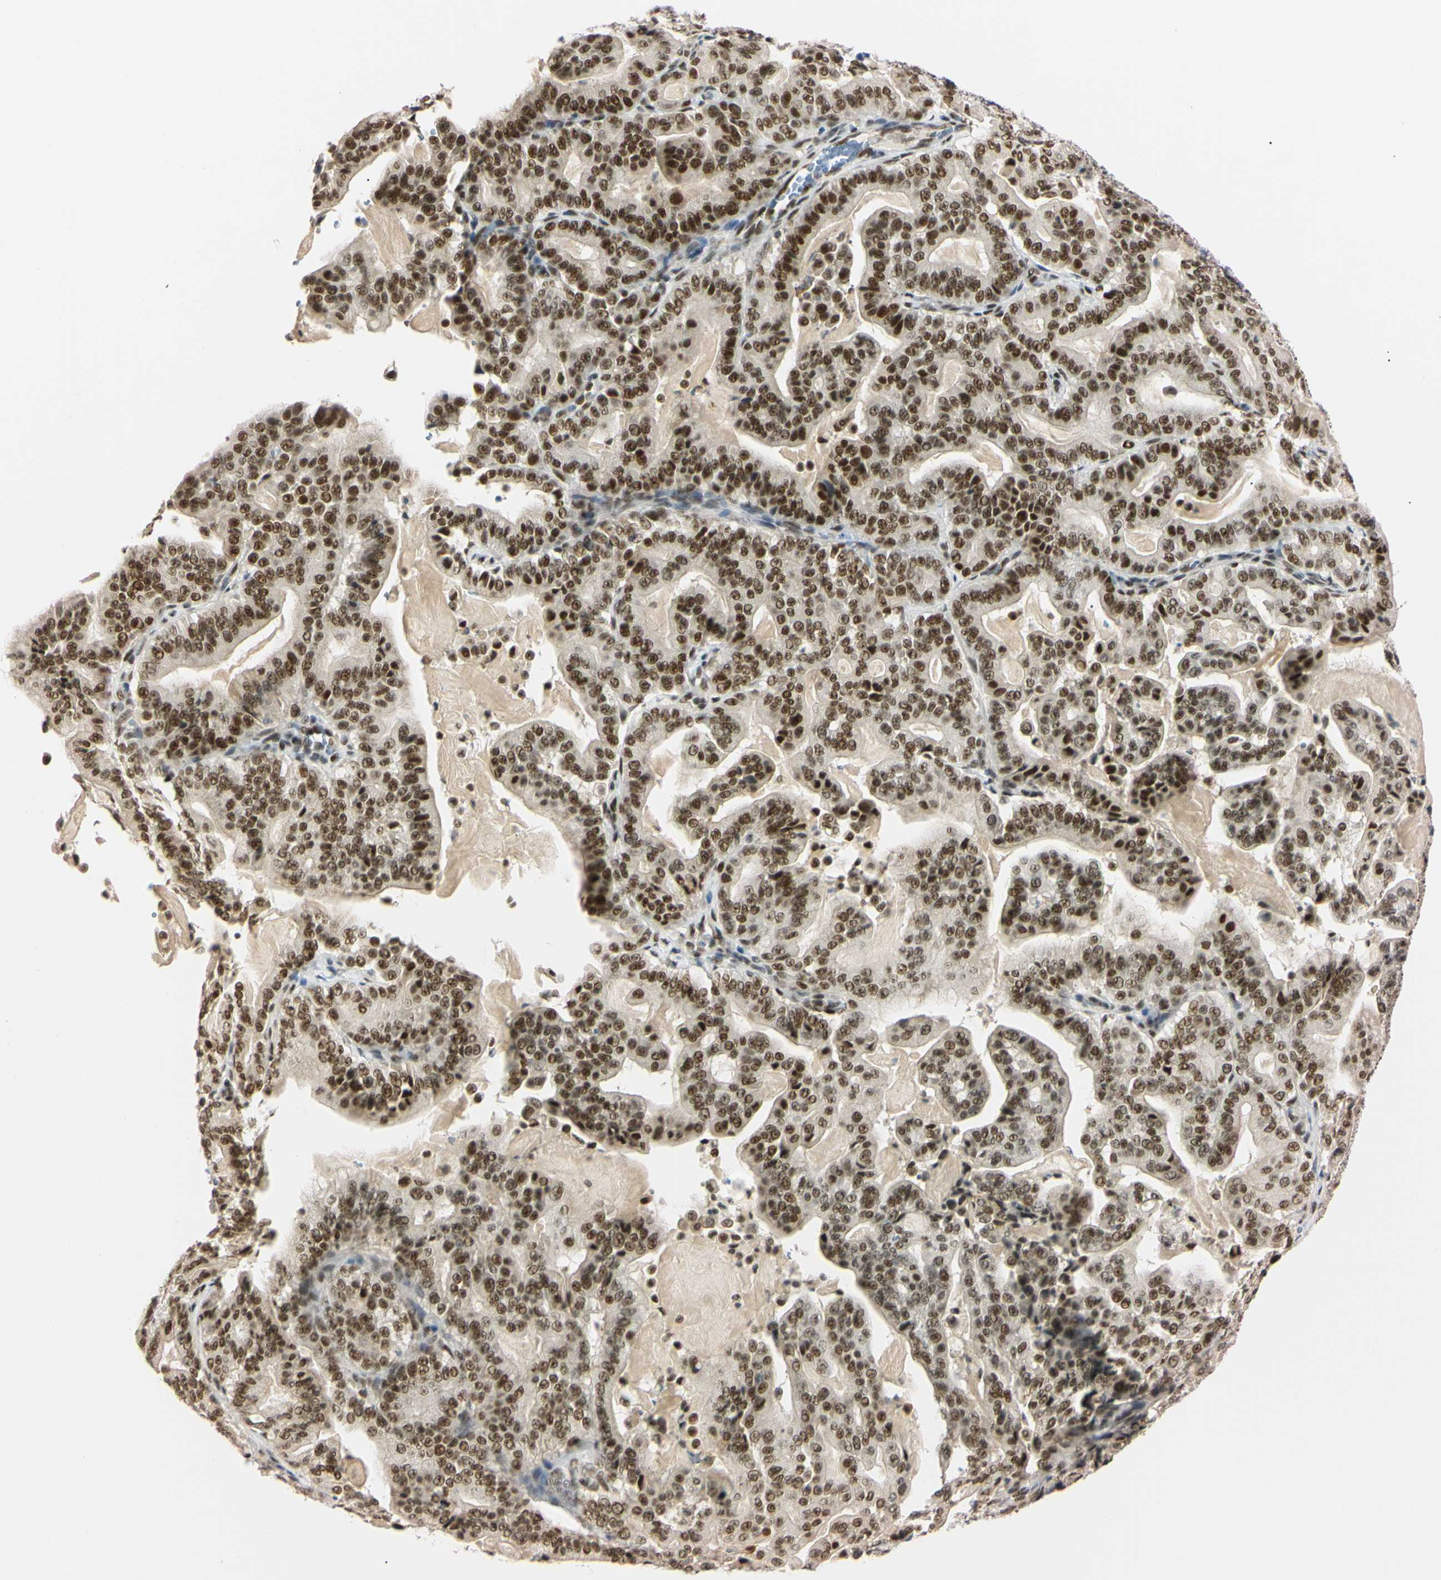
{"staining": {"intensity": "strong", "quantity": ">75%", "location": "nuclear"}, "tissue": "pancreatic cancer", "cell_type": "Tumor cells", "image_type": "cancer", "snomed": [{"axis": "morphology", "description": "Adenocarcinoma, NOS"}, {"axis": "topography", "description": "Pancreas"}], "caption": "Immunohistochemical staining of pancreatic cancer reveals strong nuclear protein expression in approximately >75% of tumor cells. The protein is stained brown, and the nuclei are stained in blue (DAB (3,3'-diaminobenzidine) IHC with brightfield microscopy, high magnification).", "gene": "ZNF134", "patient": {"sex": "male", "age": 63}}